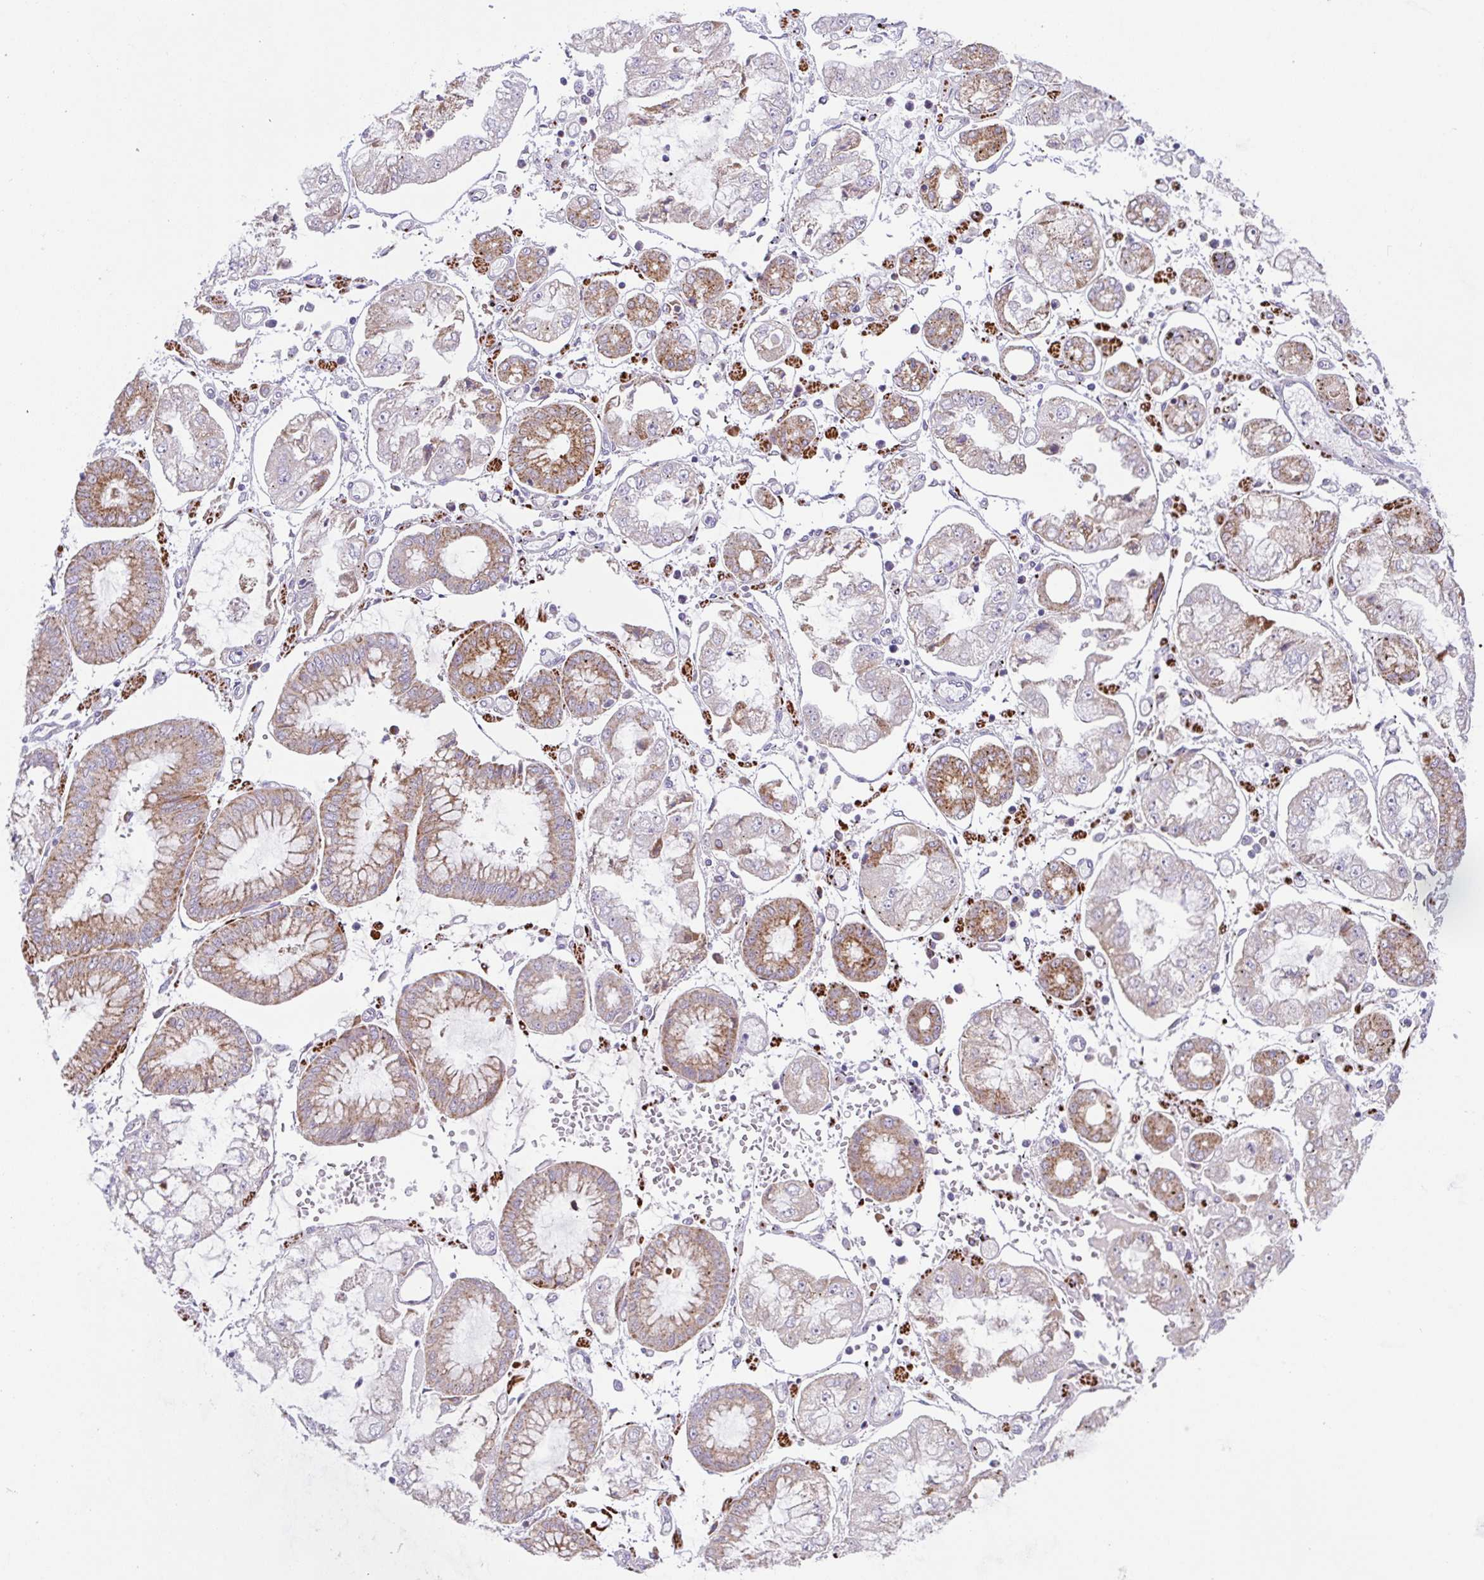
{"staining": {"intensity": "moderate", "quantity": "25%-75%", "location": "cytoplasmic/membranous"}, "tissue": "stomach cancer", "cell_type": "Tumor cells", "image_type": "cancer", "snomed": [{"axis": "morphology", "description": "Adenocarcinoma, NOS"}, {"axis": "topography", "description": "Stomach"}], "caption": "Tumor cells demonstrate medium levels of moderate cytoplasmic/membranous staining in about 25%-75% of cells in human adenocarcinoma (stomach).", "gene": "CHDH", "patient": {"sex": "male", "age": 76}}